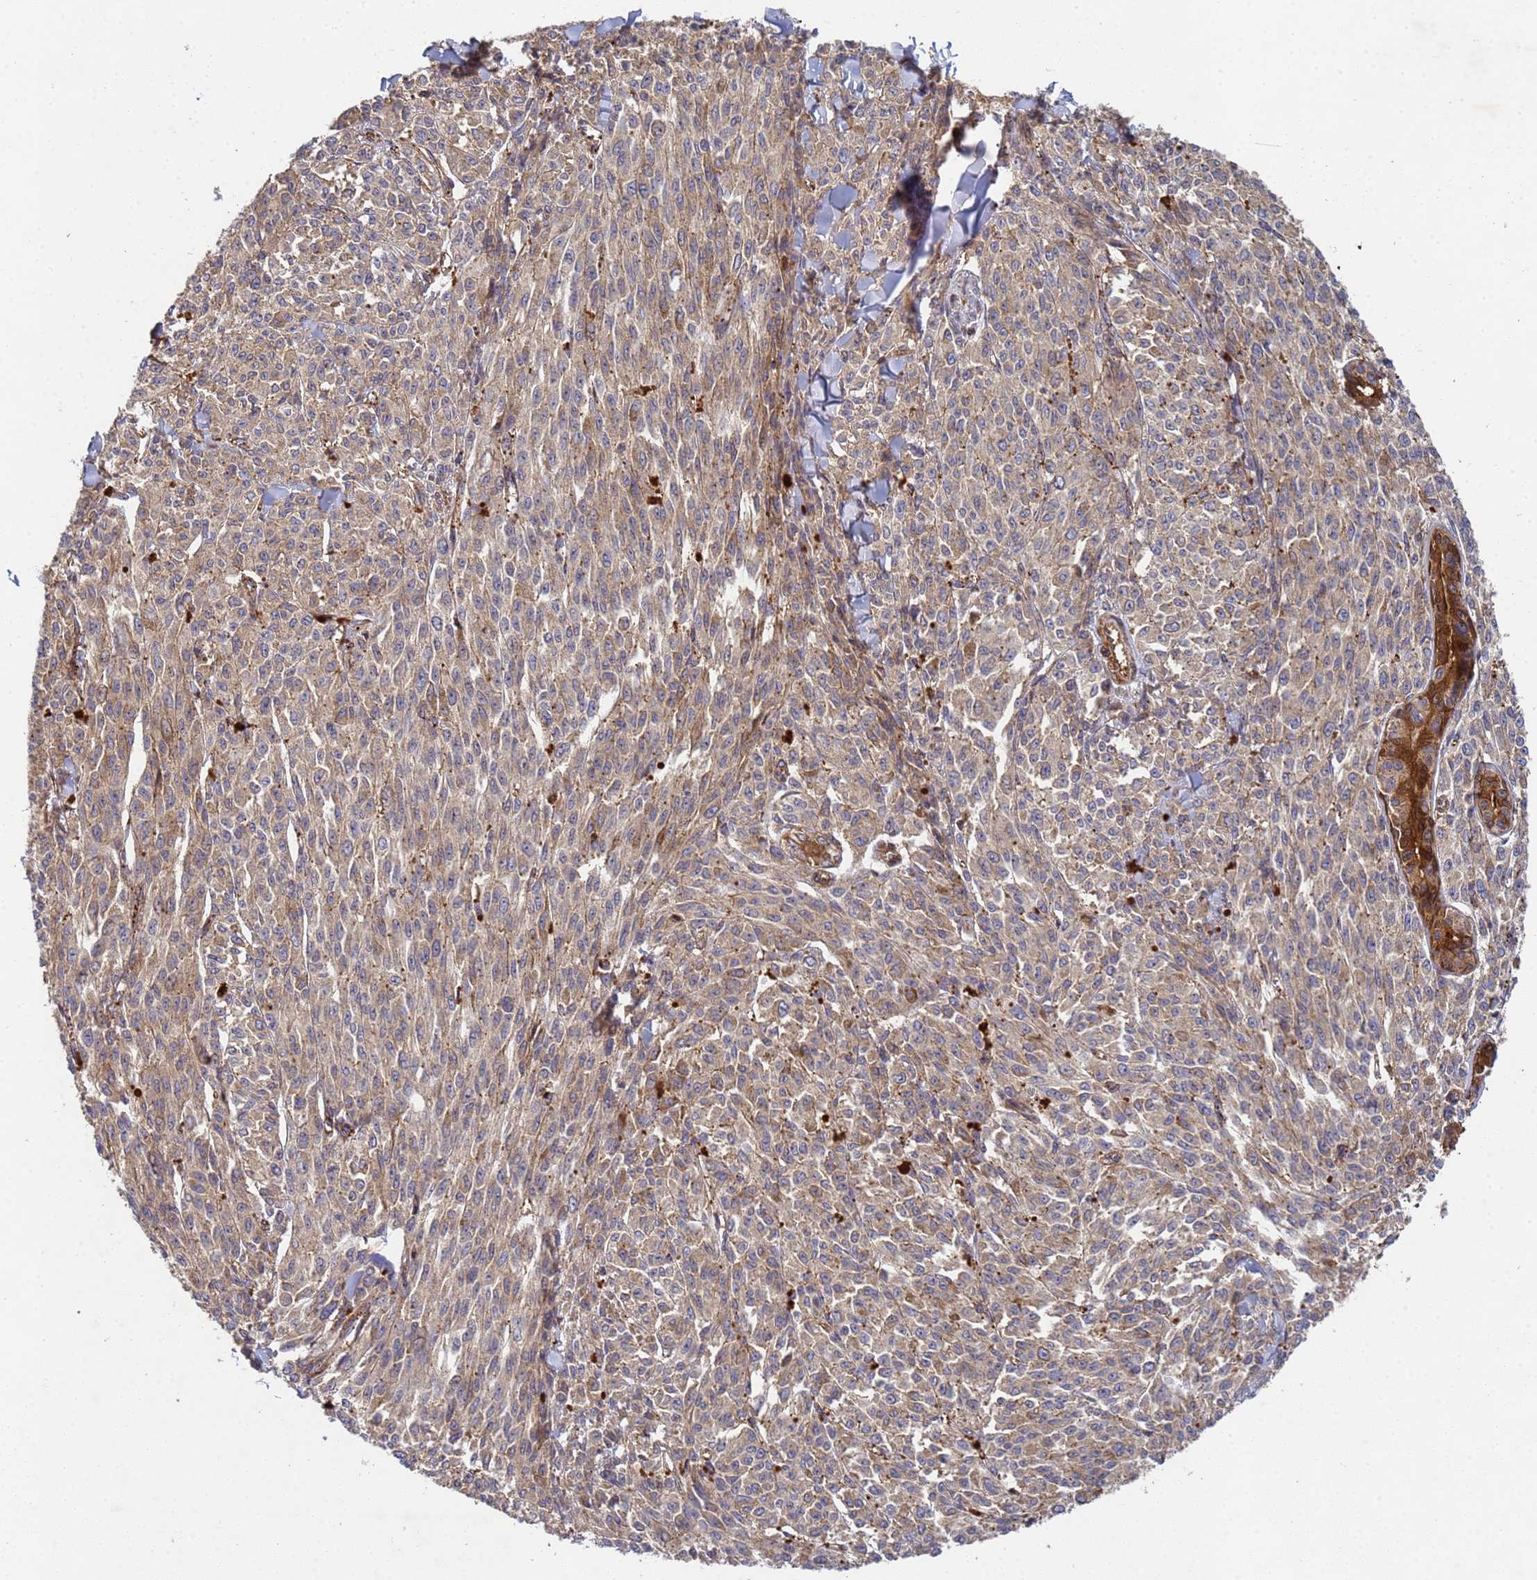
{"staining": {"intensity": "weak", "quantity": ">75%", "location": "cytoplasmic/membranous"}, "tissue": "melanoma", "cell_type": "Tumor cells", "image_type": "cancer", "snomed": [{"axis": "morphology", "description": "Malignant melanoma, NOS"}, {"axis": "topography", "description": "Skin"}], "caption": "Melanoma stained for a protein displays weak cytoplasmic/membranous positivity in tumor cells.", "gene": "C8orf34", "patient": {"sex": "female", "age": 52}}